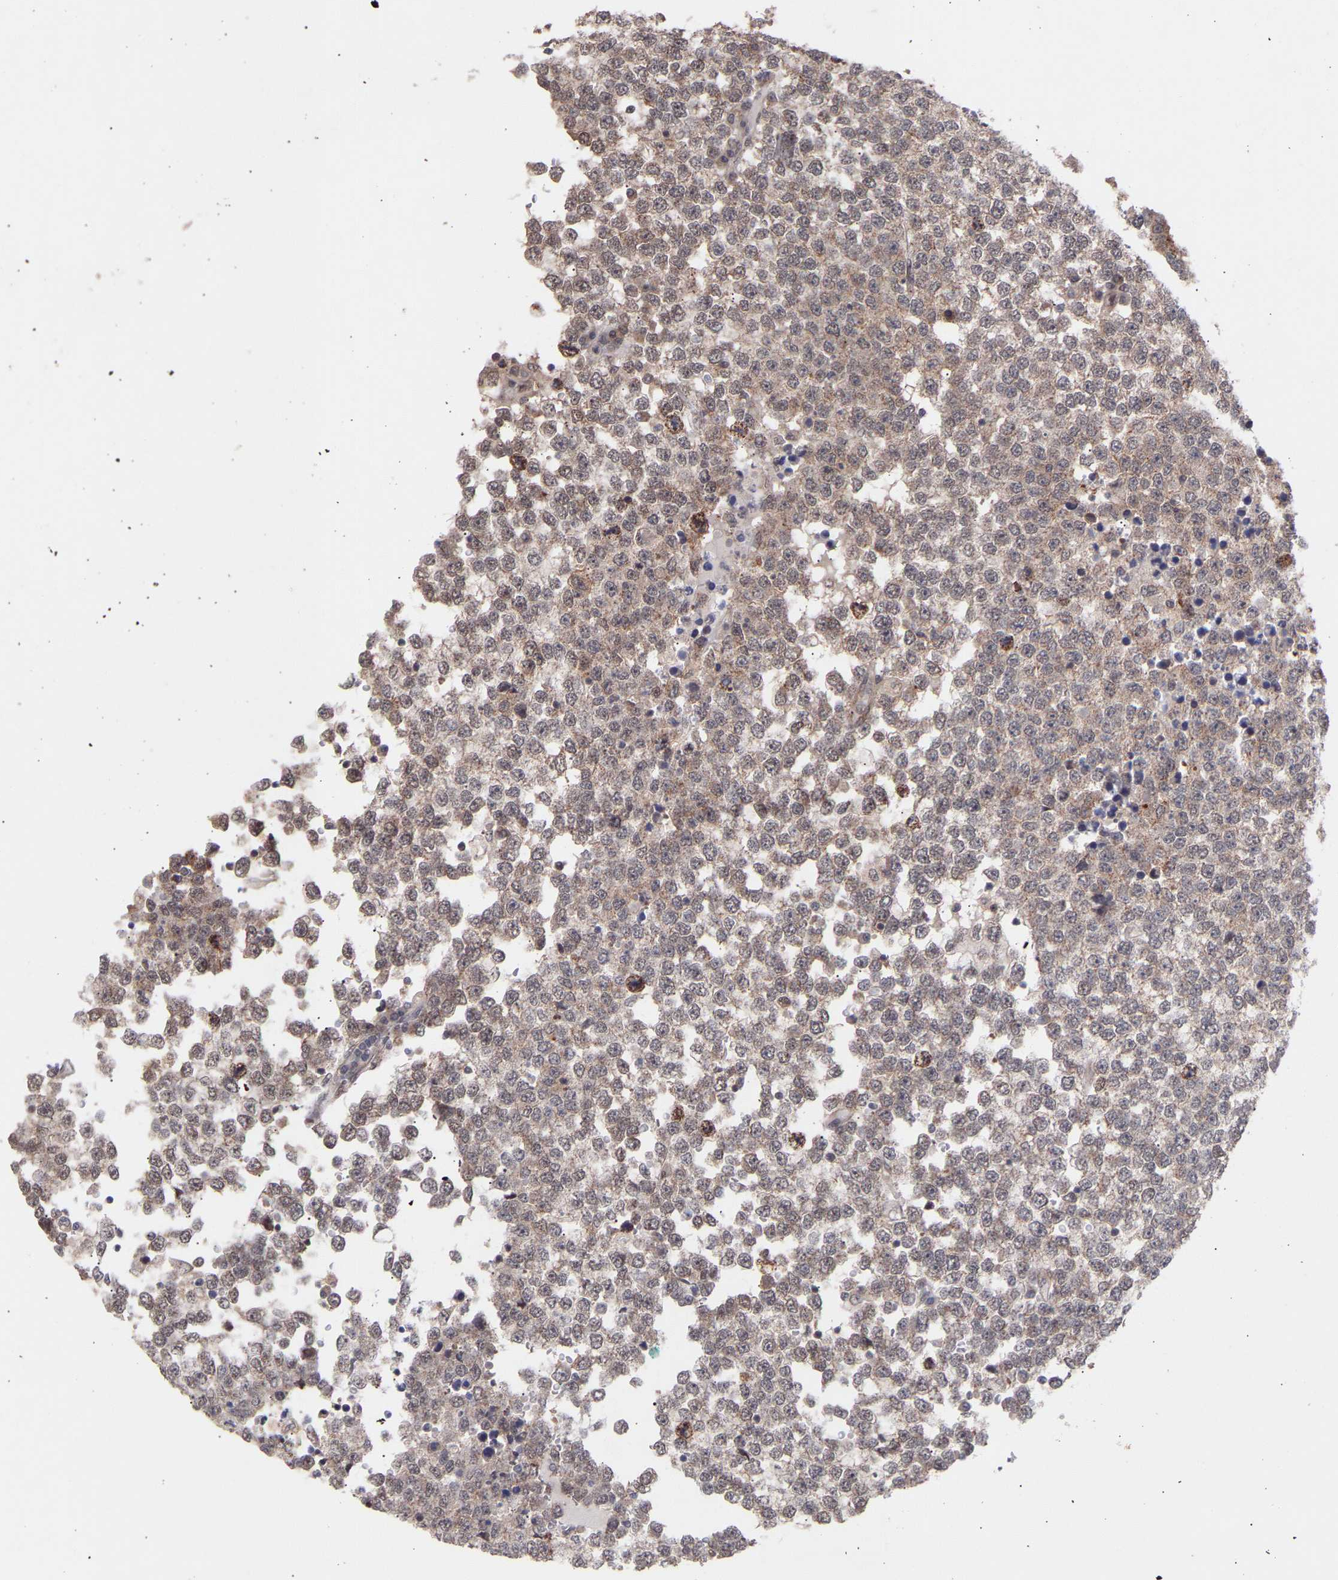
{"staining": {"intensity": "weak", "quantity": "25%-75%", "location": "cytoplasmic/membranous"}, "tissue": "testis cancer", "cell_type": "Tumor cells", "image_type": "cancer", "snomed": [{"axis": "morphology", "description": "Seminoma, NOS"}, {"axis": "topography", "description": "Testis"}], "caption": "Tumor cells display low levels of weak cytoplasmic/membranous expression in about 25%-75% of cells in testis cancer. The protein is stained brown, and the nuclei are stained in blue (DAB (3,3'-diaminobenzidine) IHC with brightfield microscopy, high magnification).", "gene": "PDLIM5", "patient": {"sex": "male", "age": 65}}